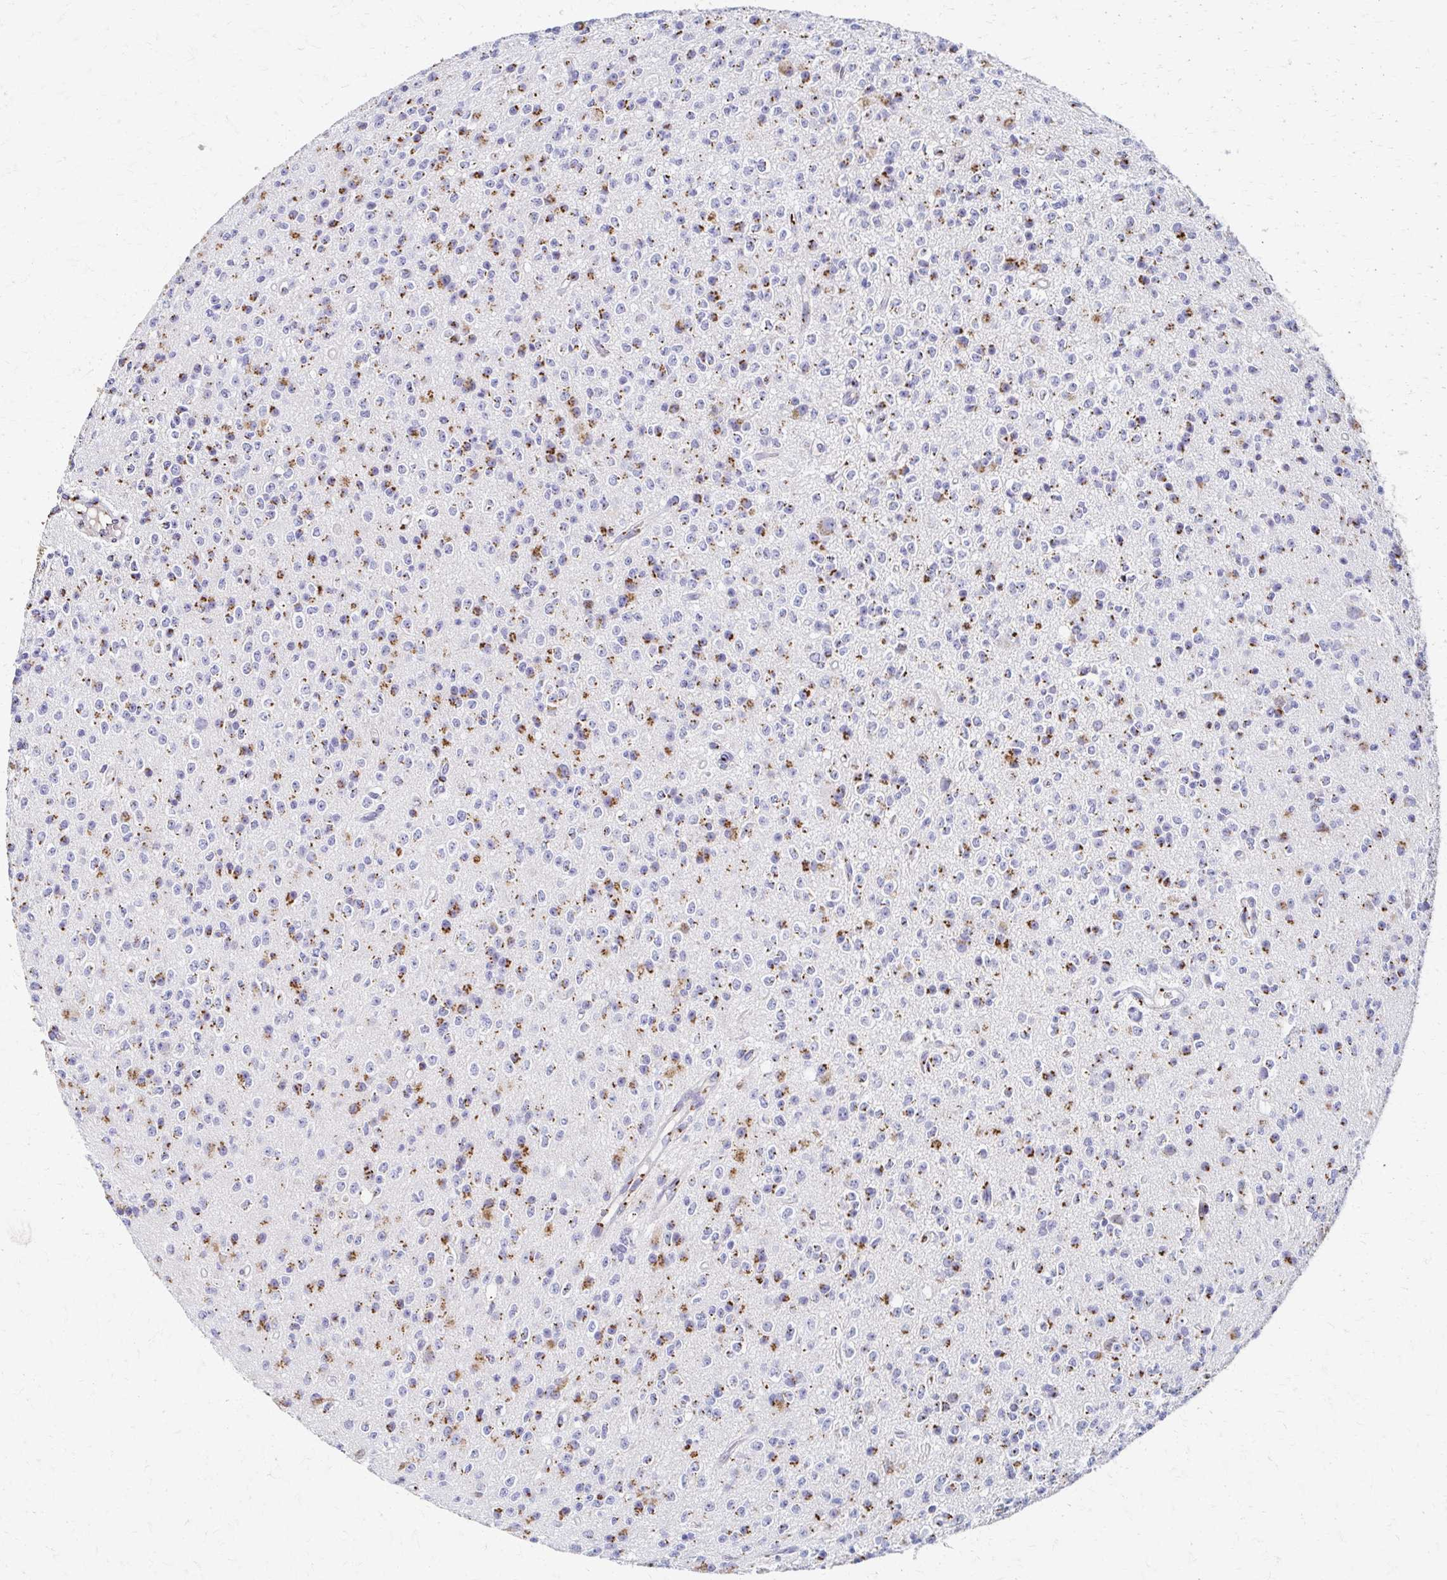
{"staining": {"intensity": "moderate", "quantity": "25%-75%", "location": "cytoplasmic/membranous"}, "tissue": "glioma", "cell_type": "Tumor cells", "image_type": "cancer", "snomed": [{"axis": "morphology", "description": "Glioma, malignant, High grade"}, {"axis": "topography", "description": "Brain"}], "caption": "Tumor cells exhibit medium levels of moderate cytoplasmic/membranous positivity in approximately 25%-75% of cells in human glioma.", "gene": "TM9SF1", "patient": {"sex": "male", "age": 36}}